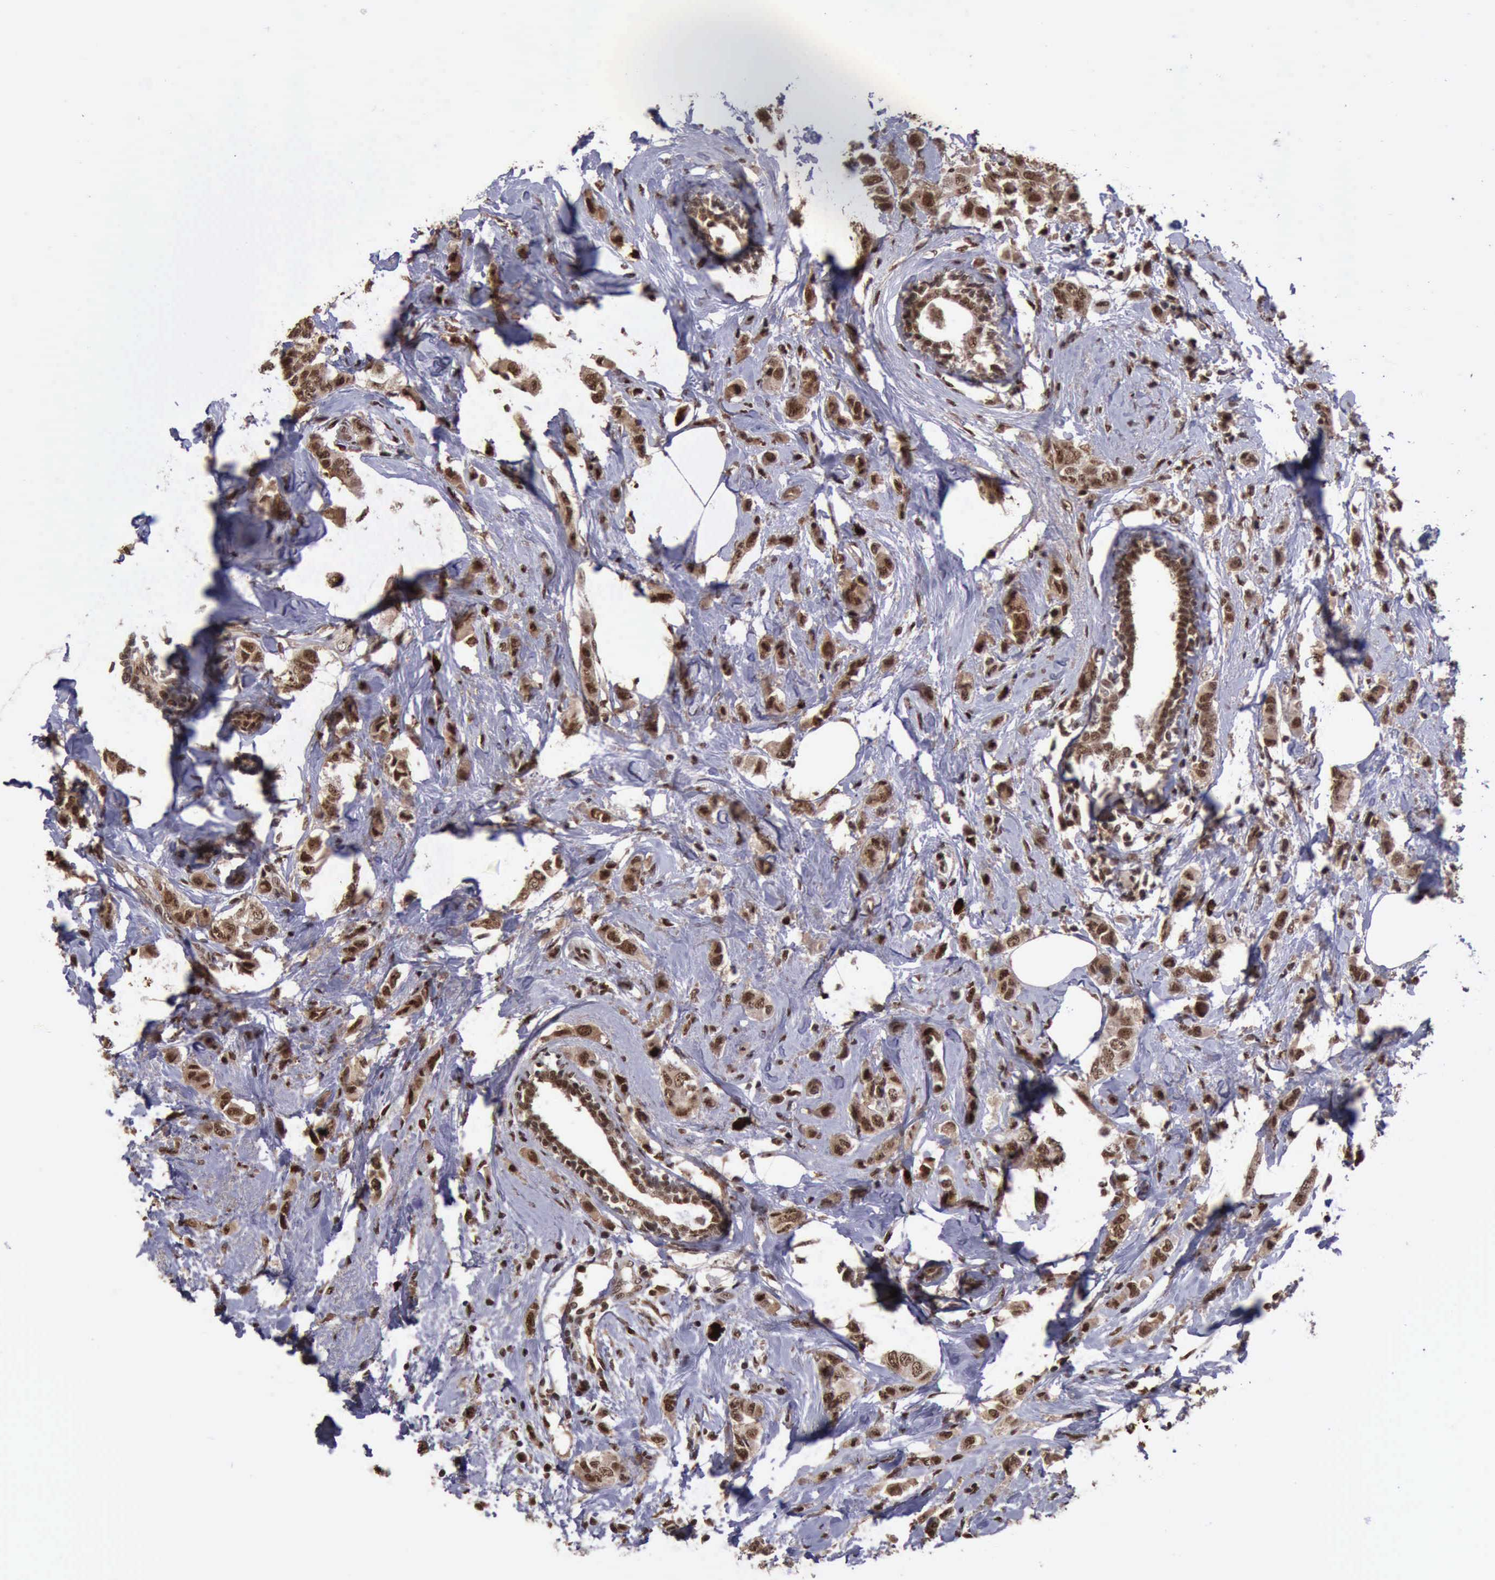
{"staining": {"intensity": "moderate", "quantity": ">75%", "location": "cytoplasmic/membranous,nuclear"}, "tissue": "breast cancer", "cell_type": "Tumor cells", "image_type": "cancer", "snomed": [{"axis": "morphology", "description": "Normal tissue, NOS"}, {"axis": "morphology", "description": "Duct carcinoma"}, {"axis": "topography", "description": "Breast"}], "caption": "Immunohistochemistry (DAB) staining of invasive ductal carcinoma (breast) shows moderate cytoplasmic/membranous and nuclear protein staining in approximately >75% of tumor cells.", "gene": "TRMT2A", "patient": {"sex": "female", "age": 50}}